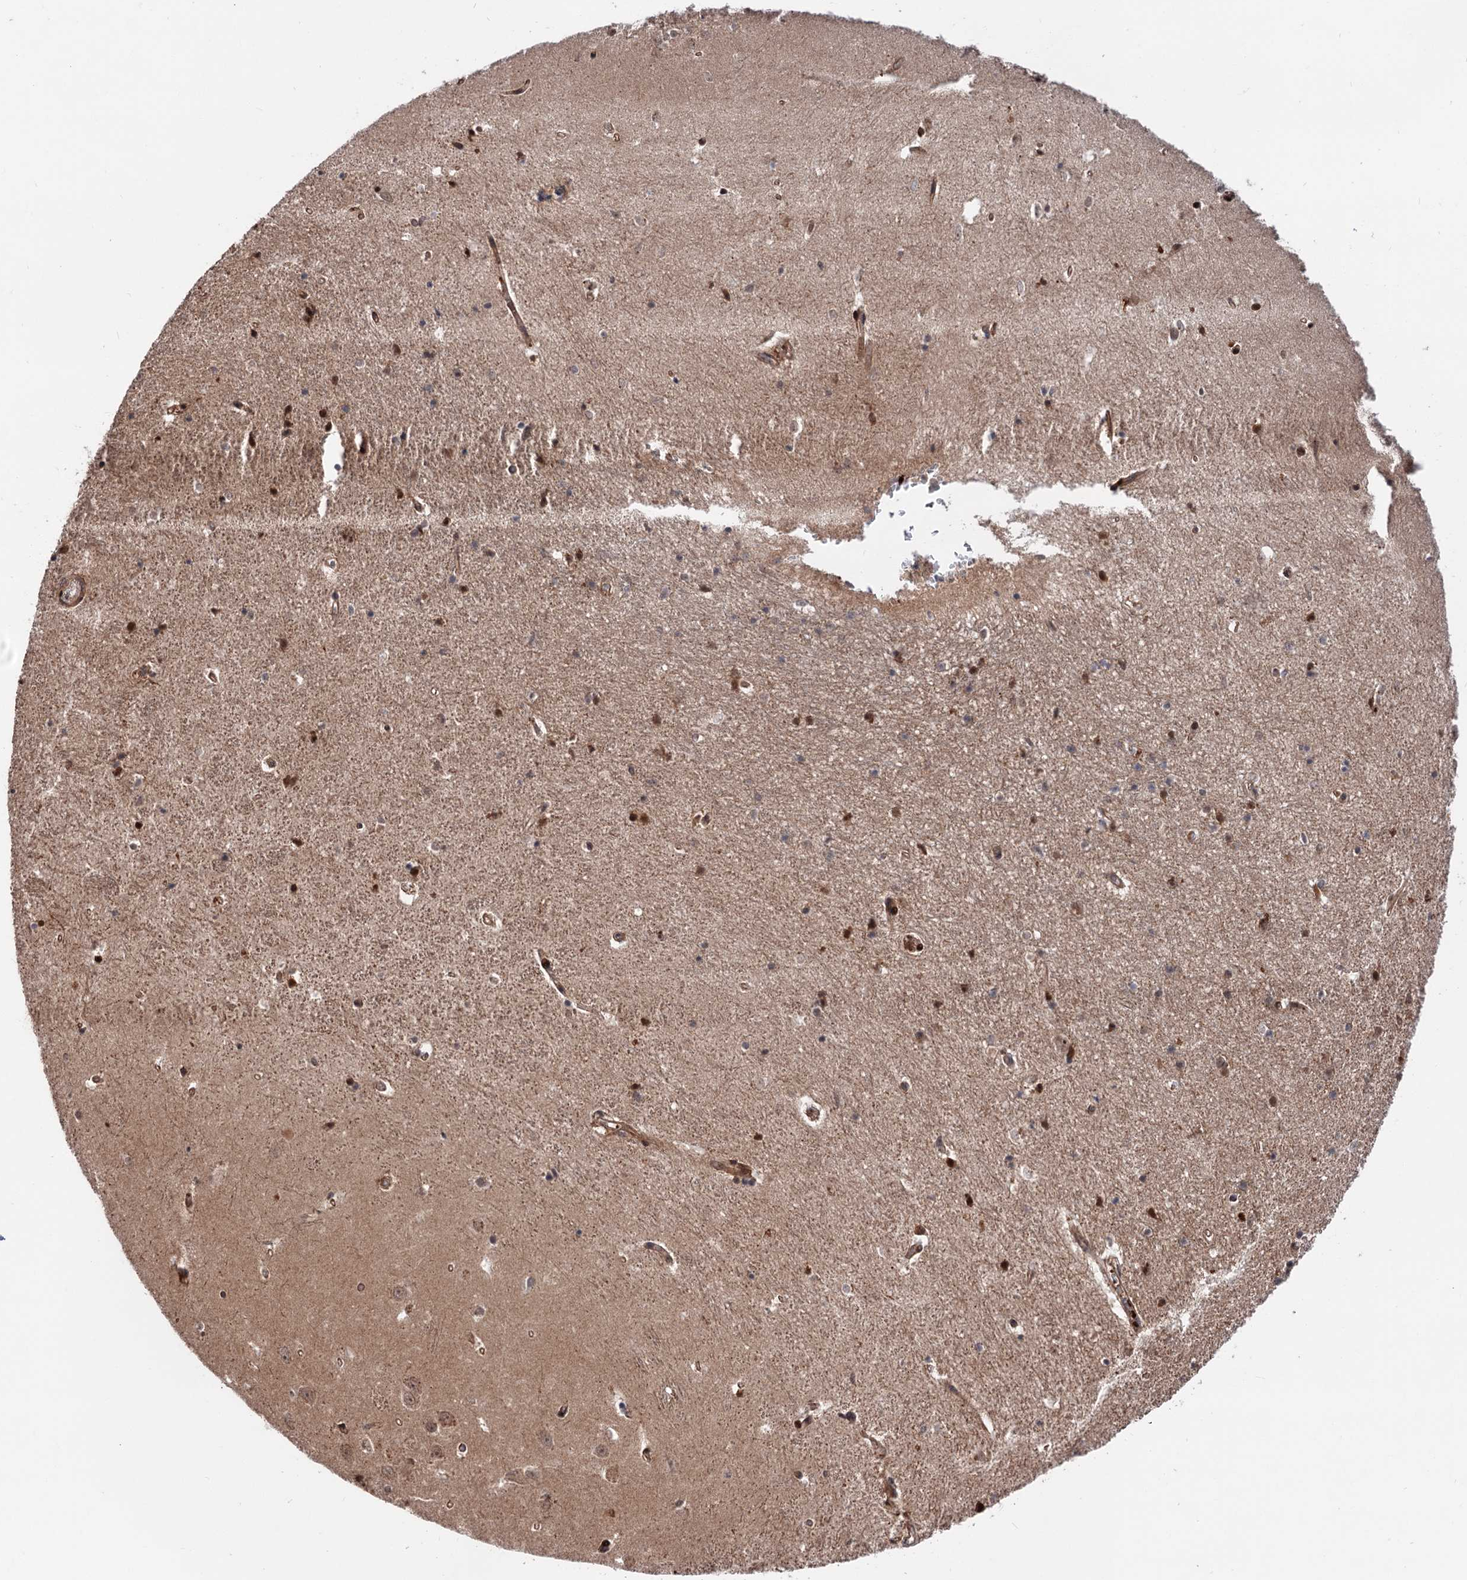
{"staining": {"intensity": "moderate", "quantity": "25%-75%", "location": "cytoplasmic/membranous,nuclear"}, "tissue": "hippocampus", "cell_type": "Glial cells", "image_type": "normal", "snomed": [{"axis": "morphology", "description": "Normal tissue, NOS"}, {"axis": "topography", "description": "Hippocampus"}], "caption": "Protein positivity by immunohistochemistry (IHC) demonstrates moderate cytoplasmic/membranous,nuclear staining in approximately 25%-75% of glial cells in unremarkable hippocampus. The staining is performed using DAB brown chromogen to label protein expression. The nuclei are counter-stained blue using hematoxylin.", "gene": "MAML1", "patient": {"sex": "female", "age": 64}}